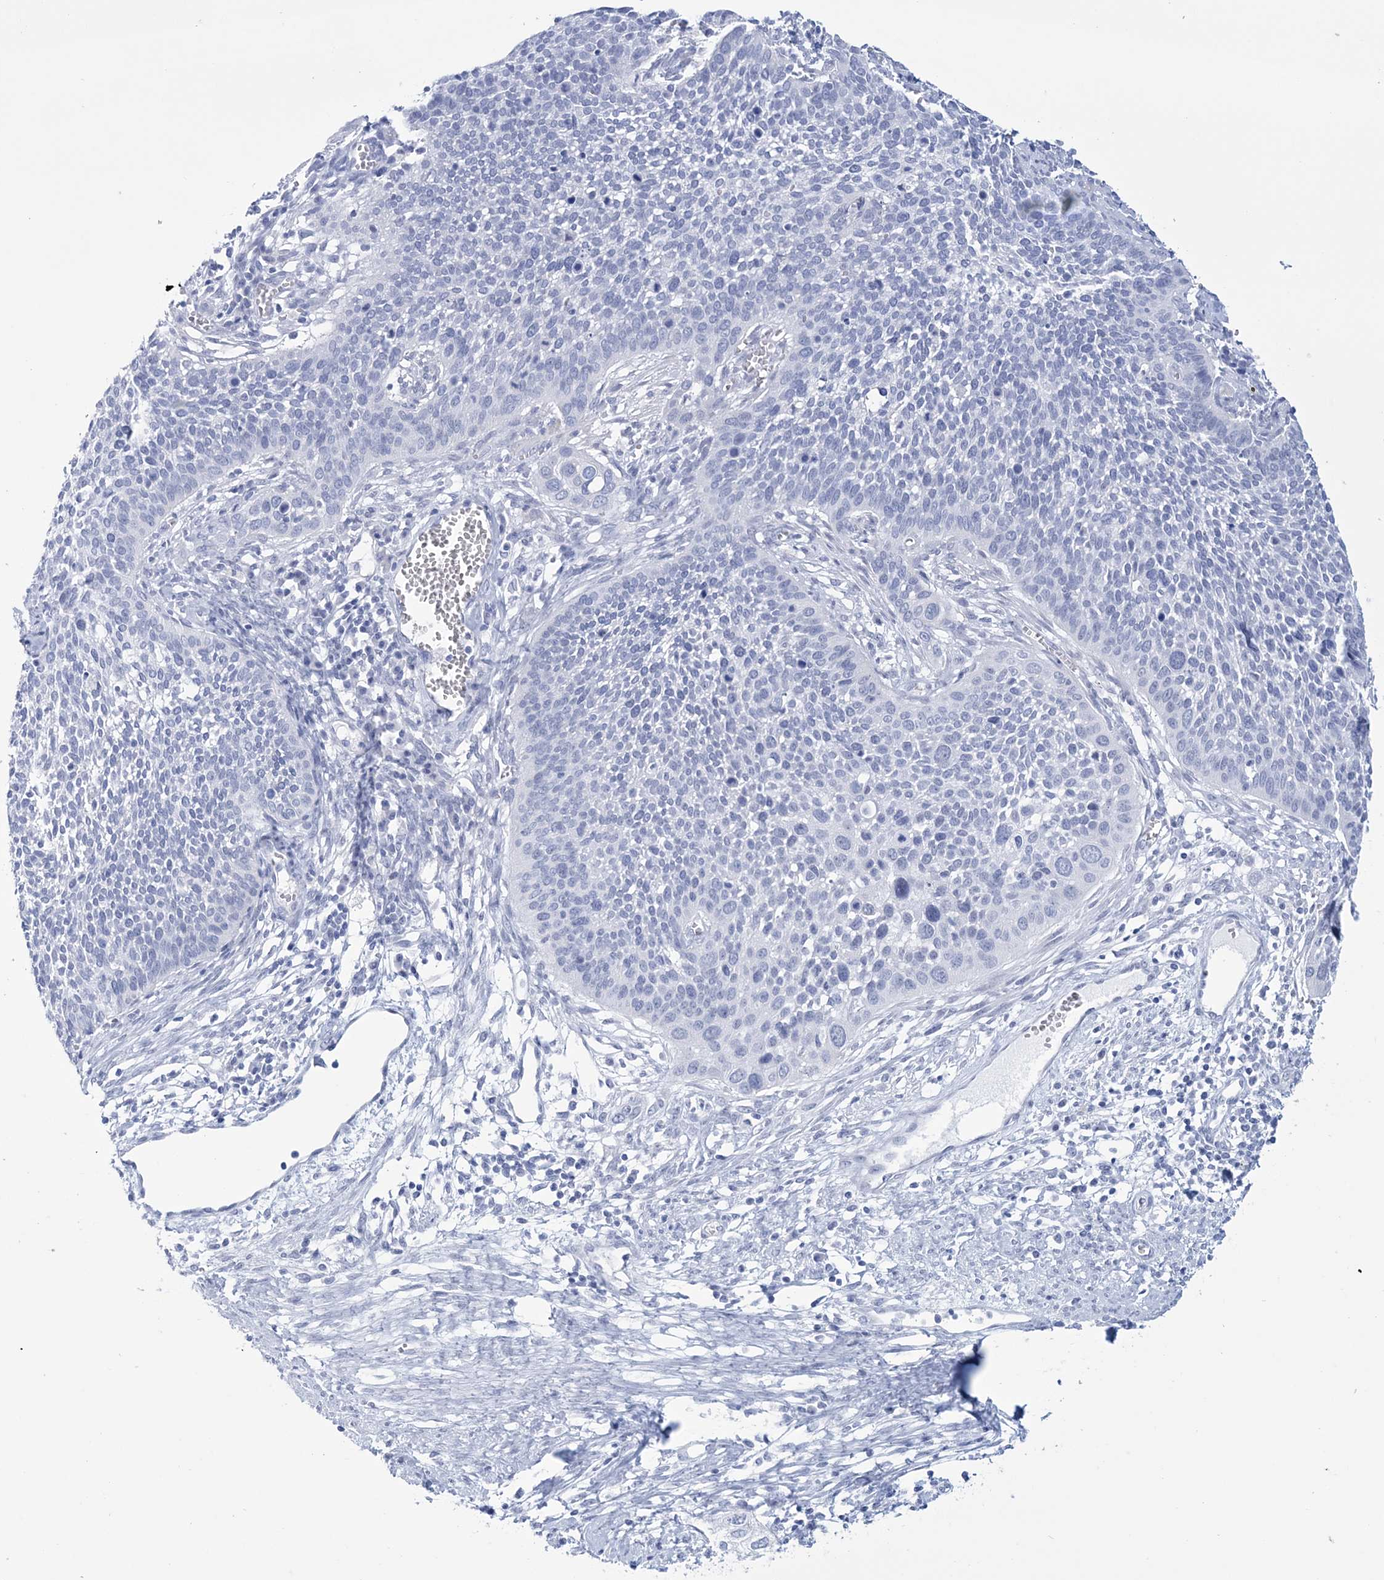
{"staining": {"intensity": "negative", "quantity": "none", "location": "none"}, "tissue": "cervical cancer", "cell_type": "Tumor cells", "image_type": "cancer", "snomed": [{"axis": "morphology", "description": "Squamous cell carcinoma, NOS"}, {"axis": "topography", "description": "Cervix"}], "caption": "Immunohistochemistry of human squamous cell carcinoma (cervical) demonstrates no positivity in tumor cells.", "gene": "DPCD", "patient": {"sex": "female", "age": 34}}